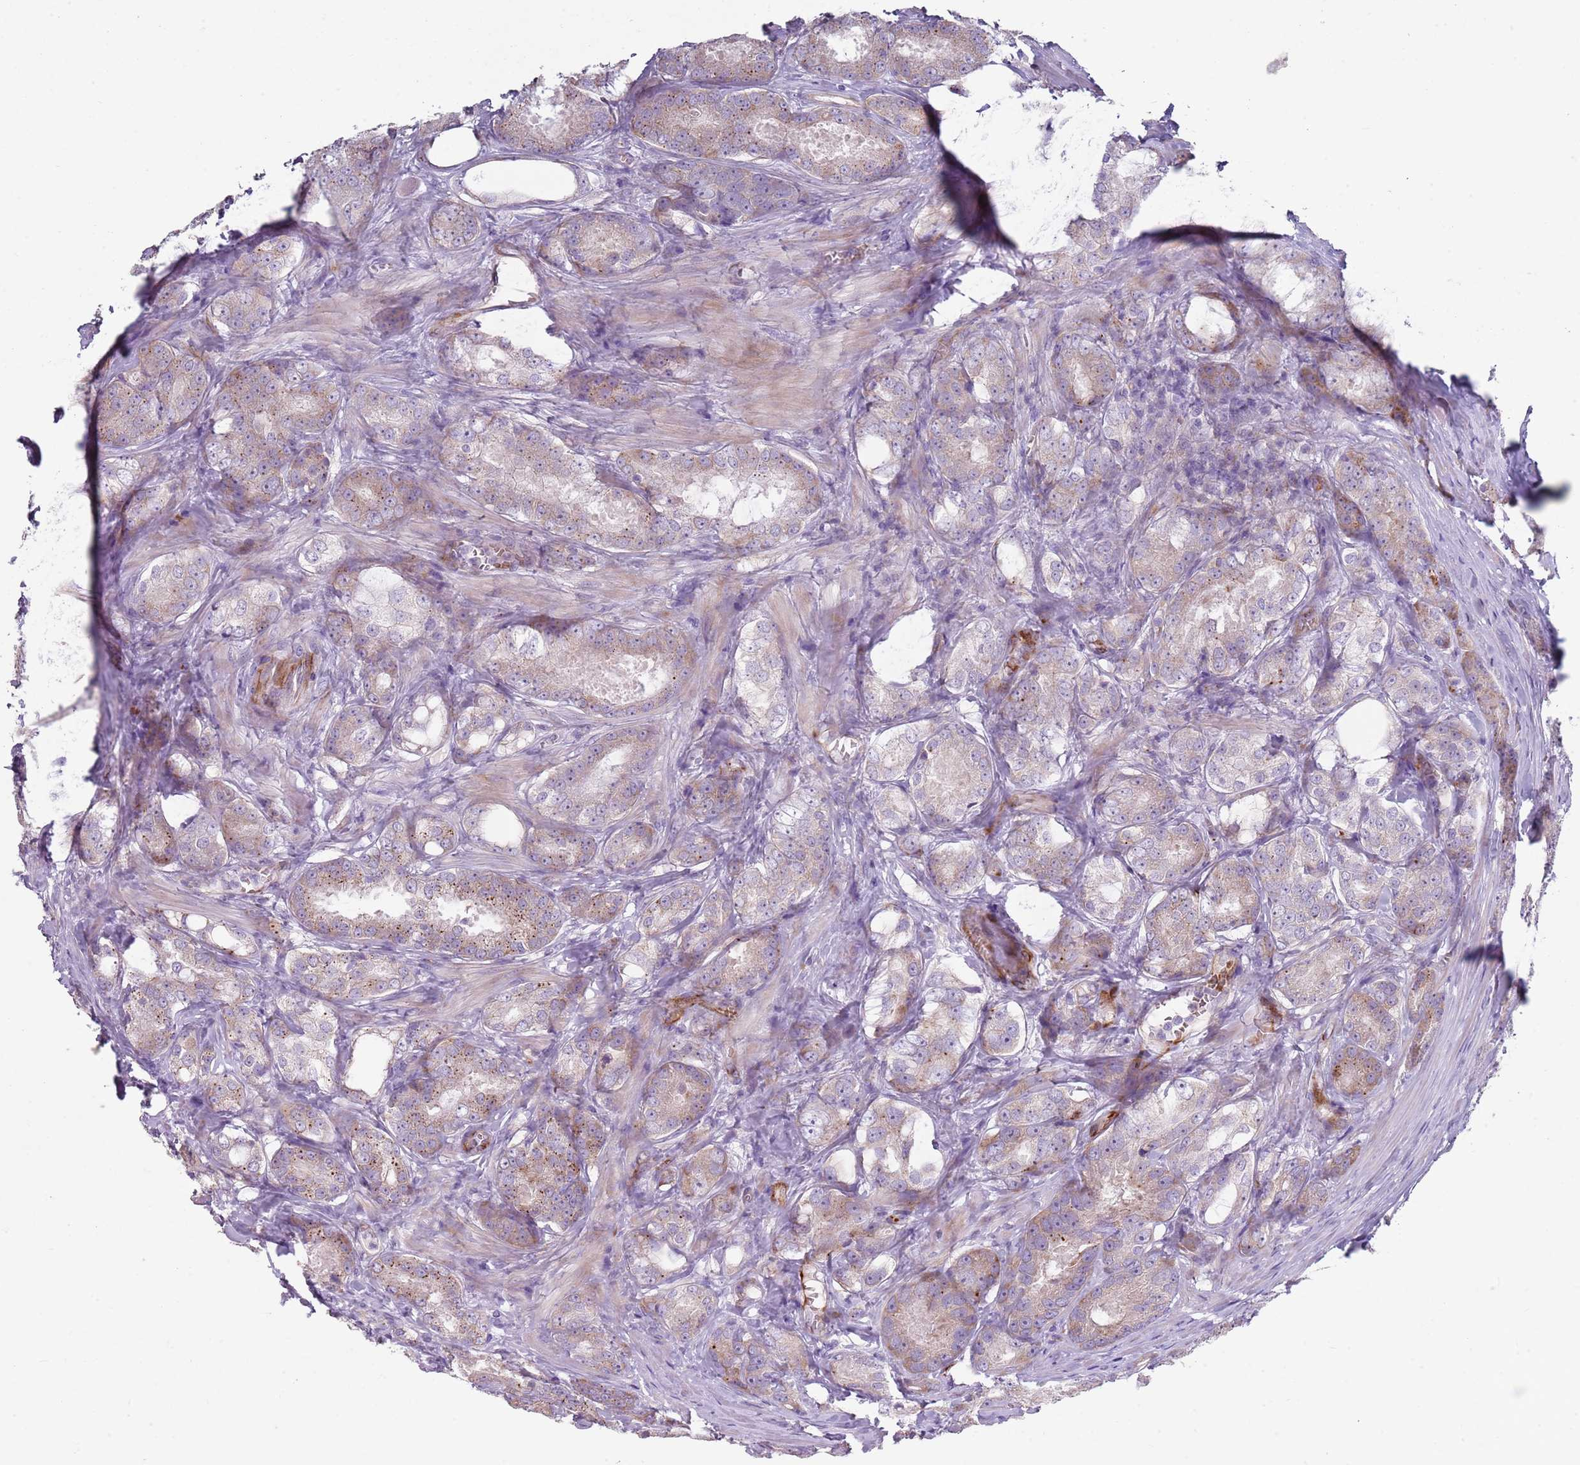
{"staining": {"intensity": "weak", "quantity": "25%-75%", "location": "cytoplasmic/membranous"}, "tissue": "prostate cancer", "cell_type": "Tumor cells", "image_type": "cancer", "snomed": [{"axis": "morphology", "description": "Adenocarcinoma, Low grade"}, {"axis": "topography", "description": "Prostate"}], "caption": "This image demonstrates prostate cancer stained with immunohistochemistry (IHC) to label a protein in brown. The cytoplasmic/membranous of tumor cells show weak positivity for the protein. Nuclei are counter-stained blue.", "gene": "ZNF583", "patient": {"sex": "male", "age": 68}}